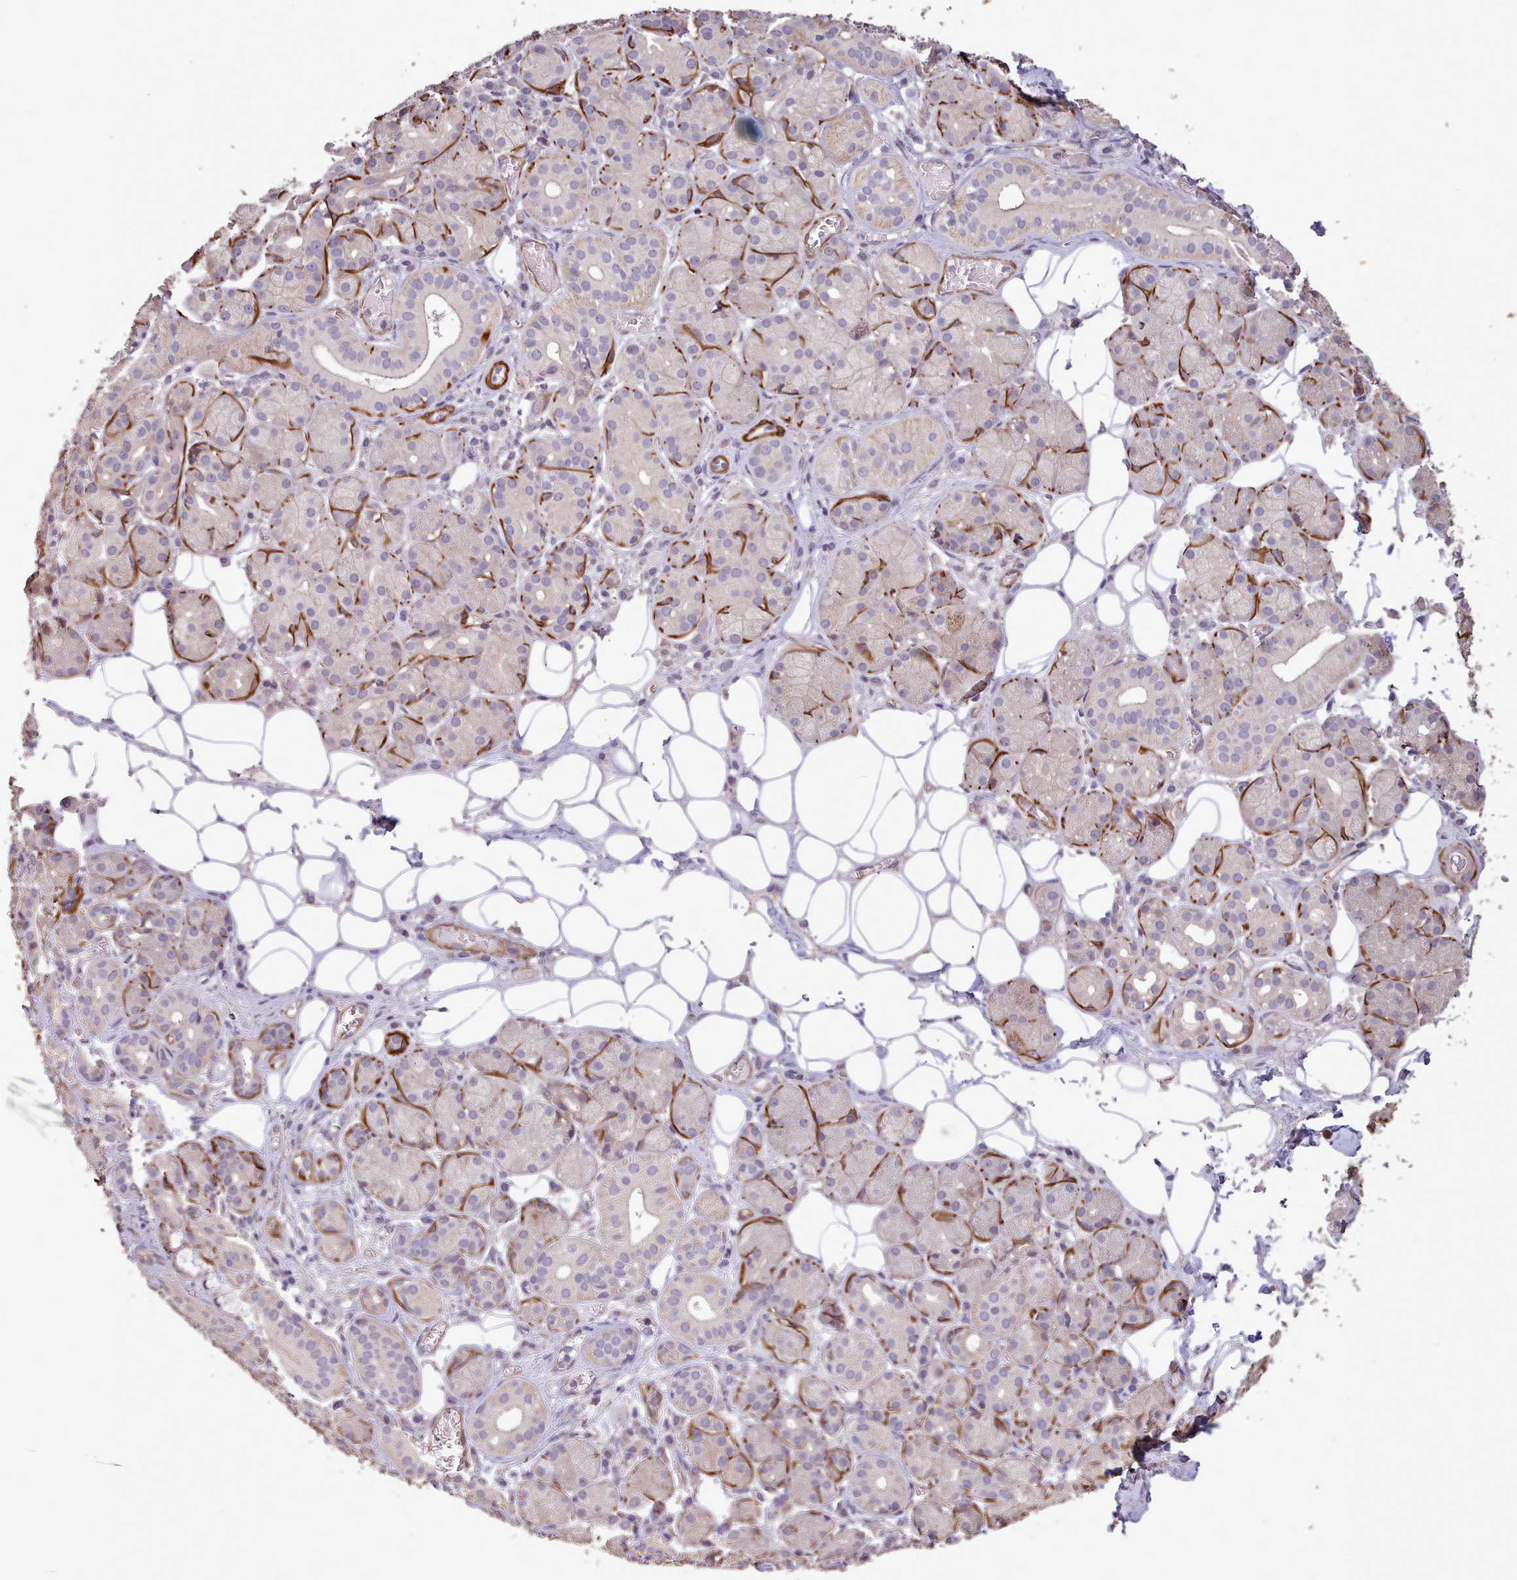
{"staining": {"intensity": "strong", "quantity": "<25%", "location": "cytoplasmic/membranous"}, "tissue": "salivary gland", "cell_type": "Glandular cells", "image_type": "normal", "snomed": [{"axis": "morphology", "description": "Squamous cell carcinoma, NOS"}, {"axis": "topography", "description": "Skin"}, {"axis": "topography", "description": "Head-Neck"}], "caption": "An IHC photomicrograph of unremarkable tissue is shown. Protein staining in brown labels strong cytoplasmic/membranous positivity in salivary gland within glandular cells.", "gene": "NLRC4", "patient": {"sex": "male", "age": 80}}